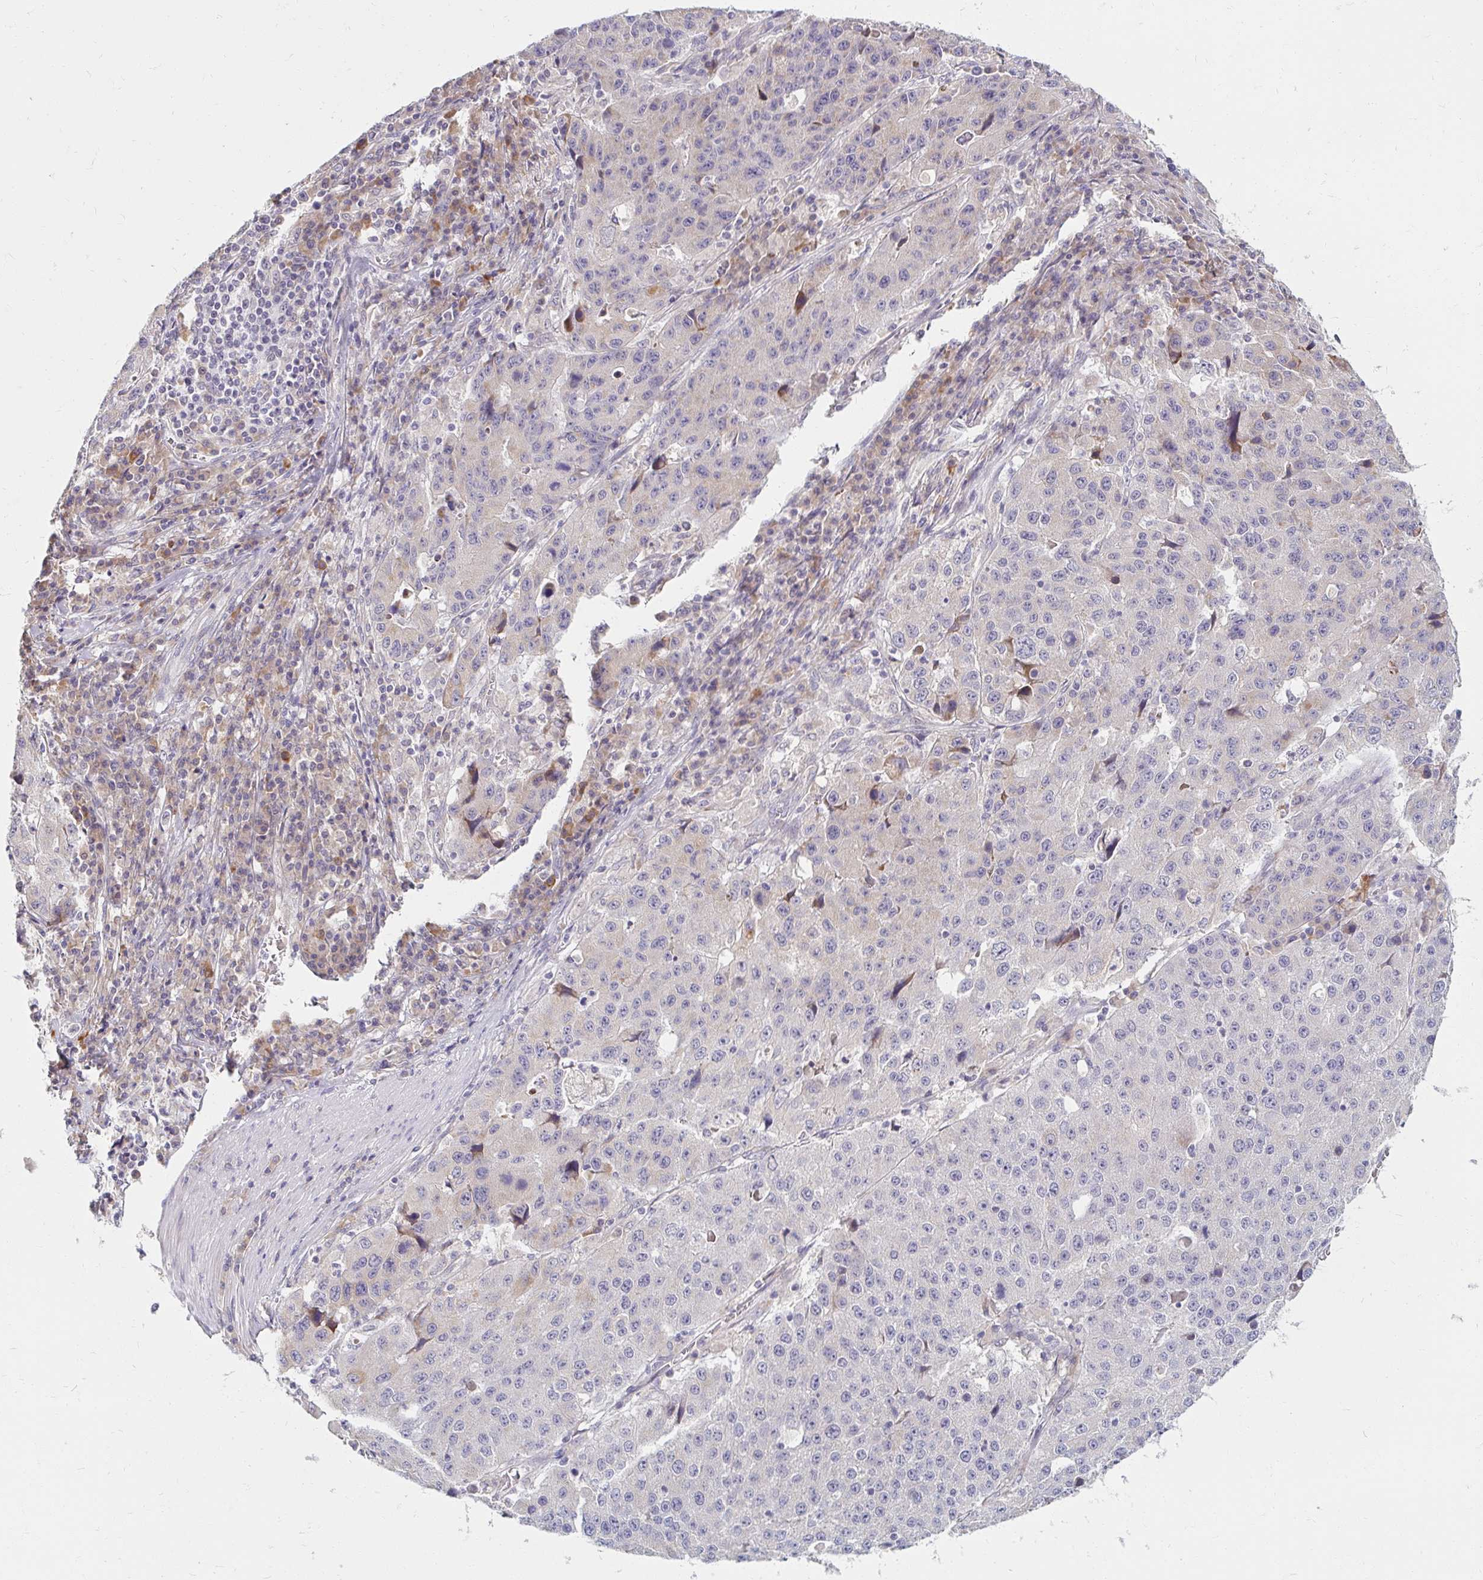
{"staining": {"intensity": "negative", "quantity": "none", "location": "none"}, "tissue": "stomach cancer", "cell_type": "Tumor cells", "image_type": "cancer", "snomed": [{"axis": "morphology", "description": "Adenocarcinoma, NOS"}, {"axis": "topography", "description": "Stomach"}], "caption": "An IHC photomicrograph of stomach cancer (adenocarcinoma) is shown. There is no staining in tumor cells of stomach cancer (adenocarcinoma).", "gene": "DDN", "patient": {"sex": "male", "age": 71}}